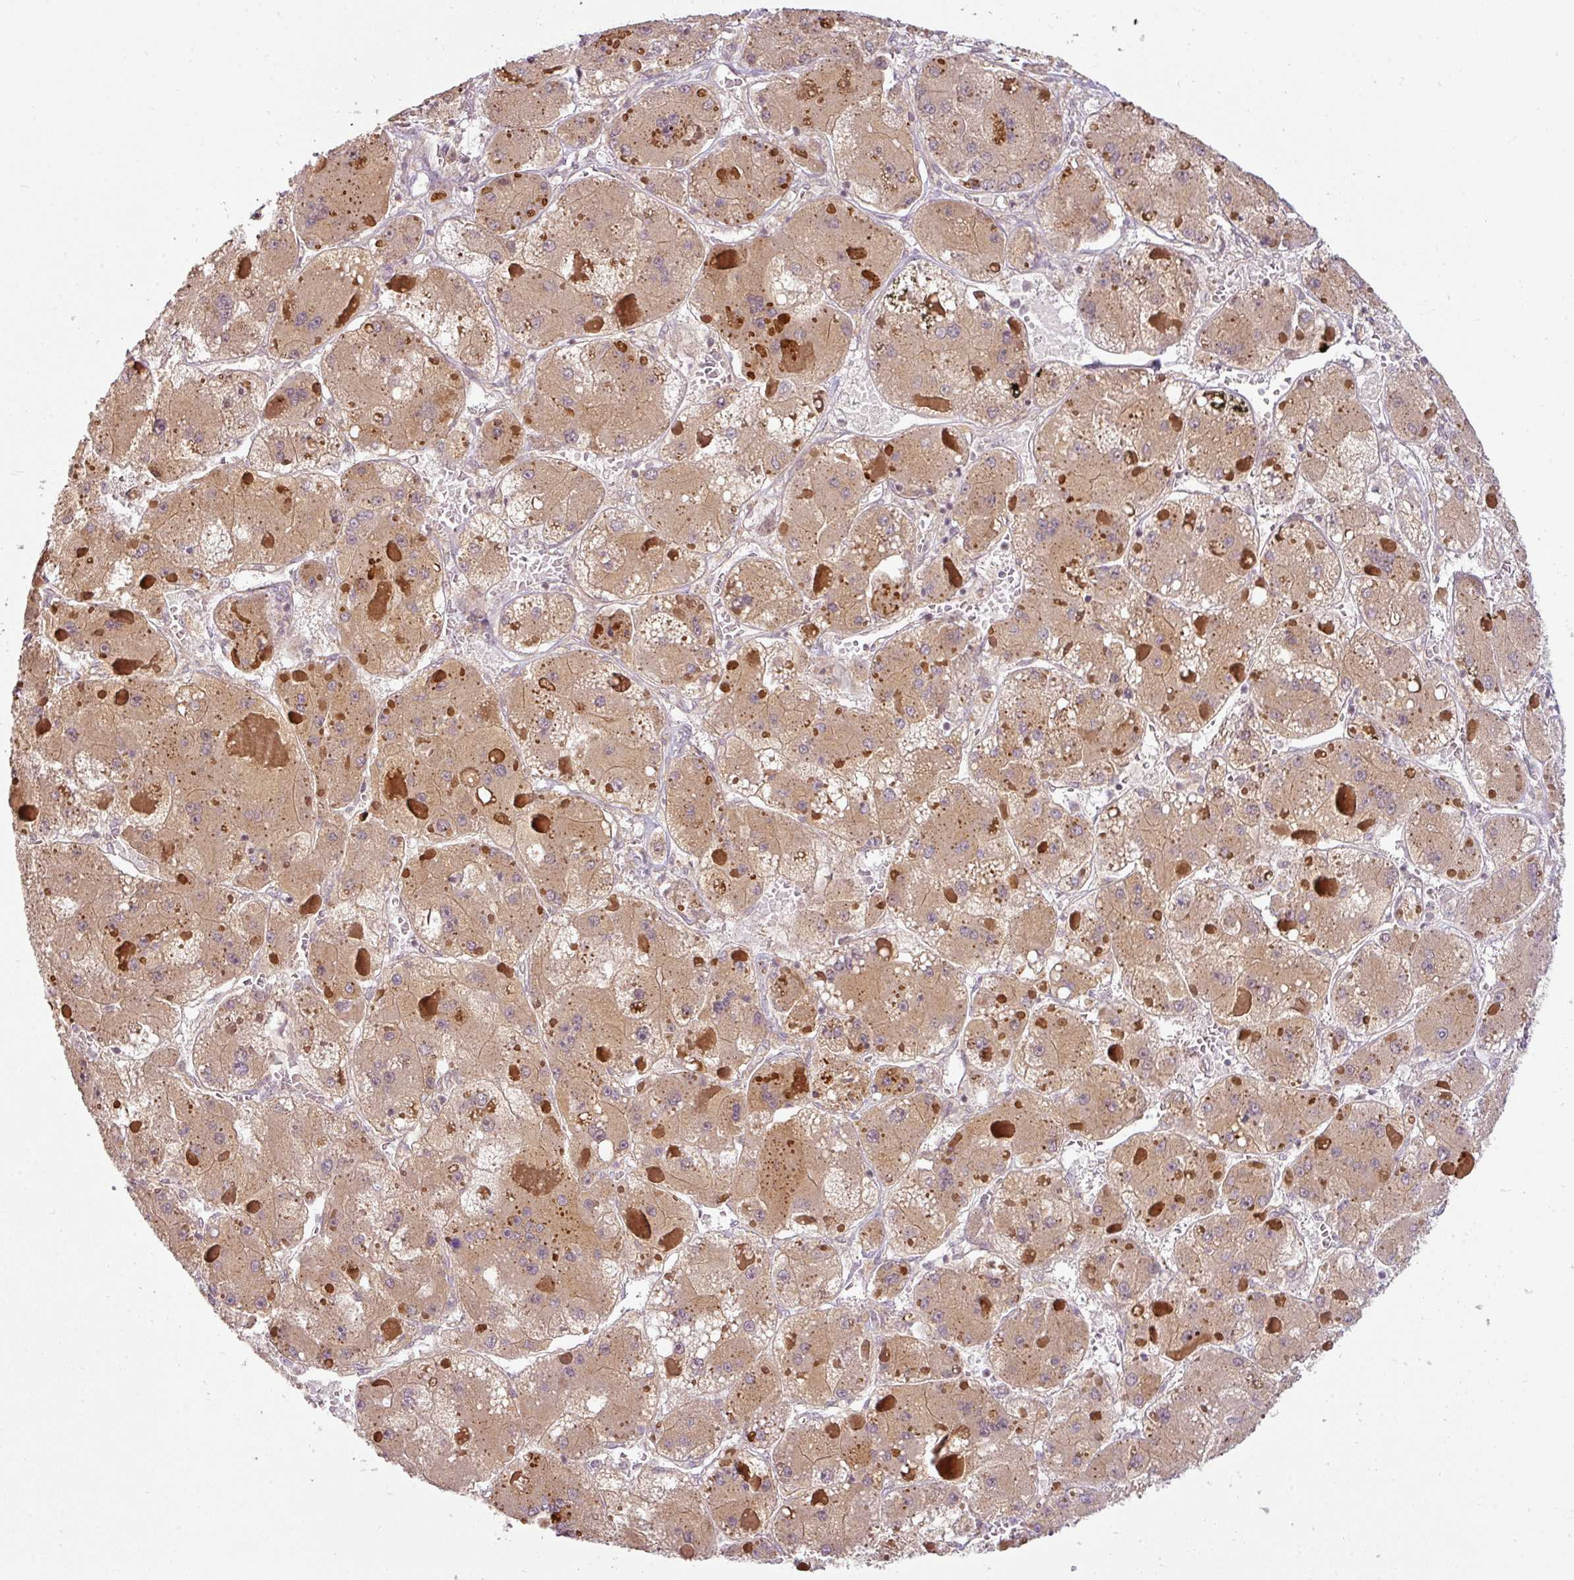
{"staining": {"intensity": "moderate", "quantity": ">75%", "location": "cytoplasmic/membranous"}, "tissue": "liver cancer", "cell_type": "Tumor cells", "image_type": "cancer", "snomed": [{"axis": "morphology", "description": "Carcinoma, Hepatocellular, NOS"}, {"axis": "topography", "description": "Liver"}], "caption": "Hepatocellular carcinoma (liver) stained with a protein marker demonstrates moderate staining in tumor cells.", "gene": "RNF31", "patient": {"sex": "female", "age": 73}}